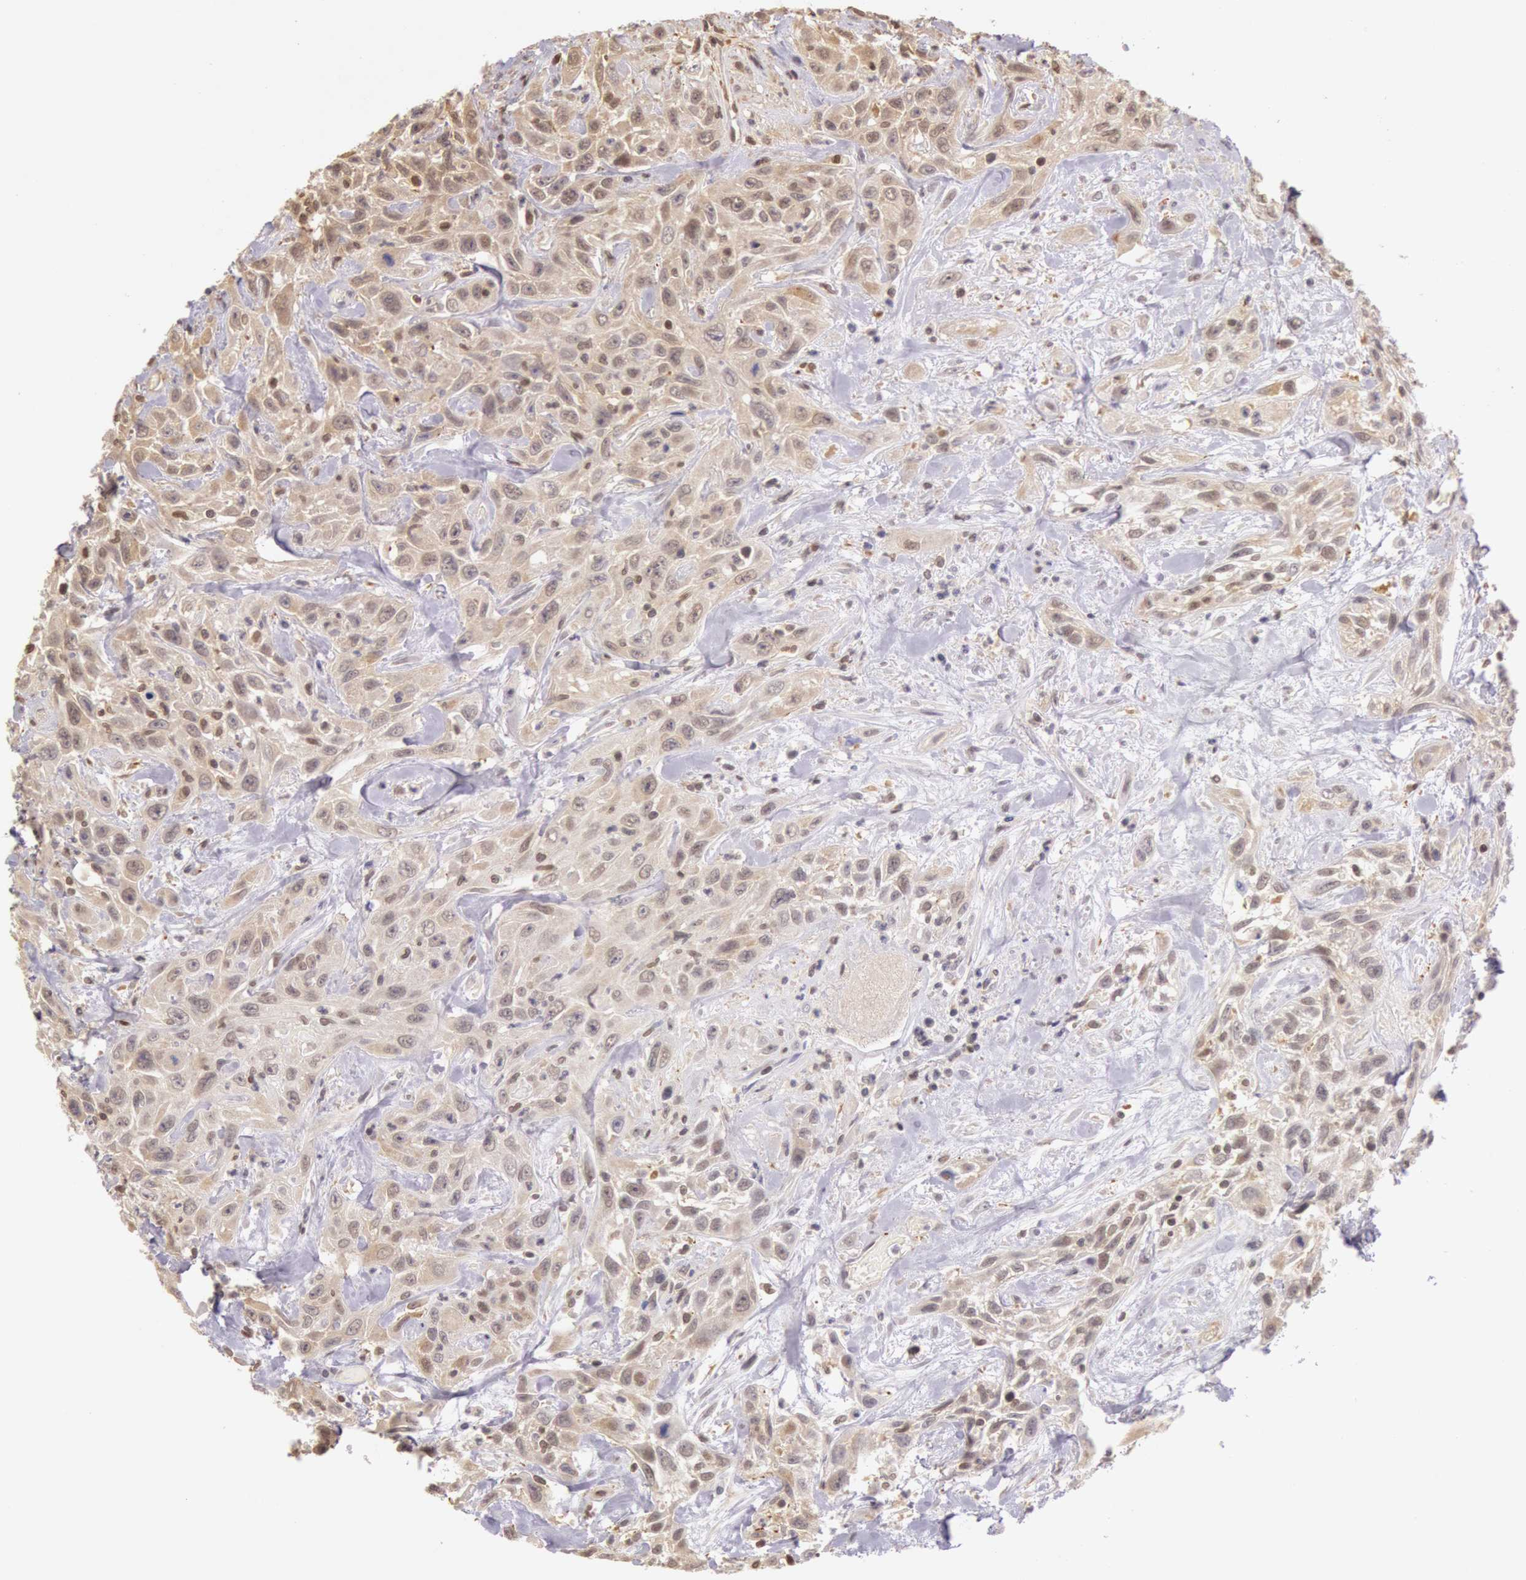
{"staining": {"intensity": "moderate", "quantity": "25%-75%", "location": "cytoplasmic/membranous,nuclear"}, "tissue": "urothelial cancer", "cell_type": "Tumor cells", "image_type": "cancer", "snomed": [{"axis": "morphology", "description": "Urothelial carcinoma, High grade"}, {"axis": "topography", "description": "Urinary bladder"}], "caption": "This is an image of immunohistochemistry (IHC) staining of urothelial cancer, which shows moderate staining in the cytoplasmic/membranous and nuclear of tumor cells.", "gene": "HIF1A", "patient": {"sex": "female", "age": 84}}